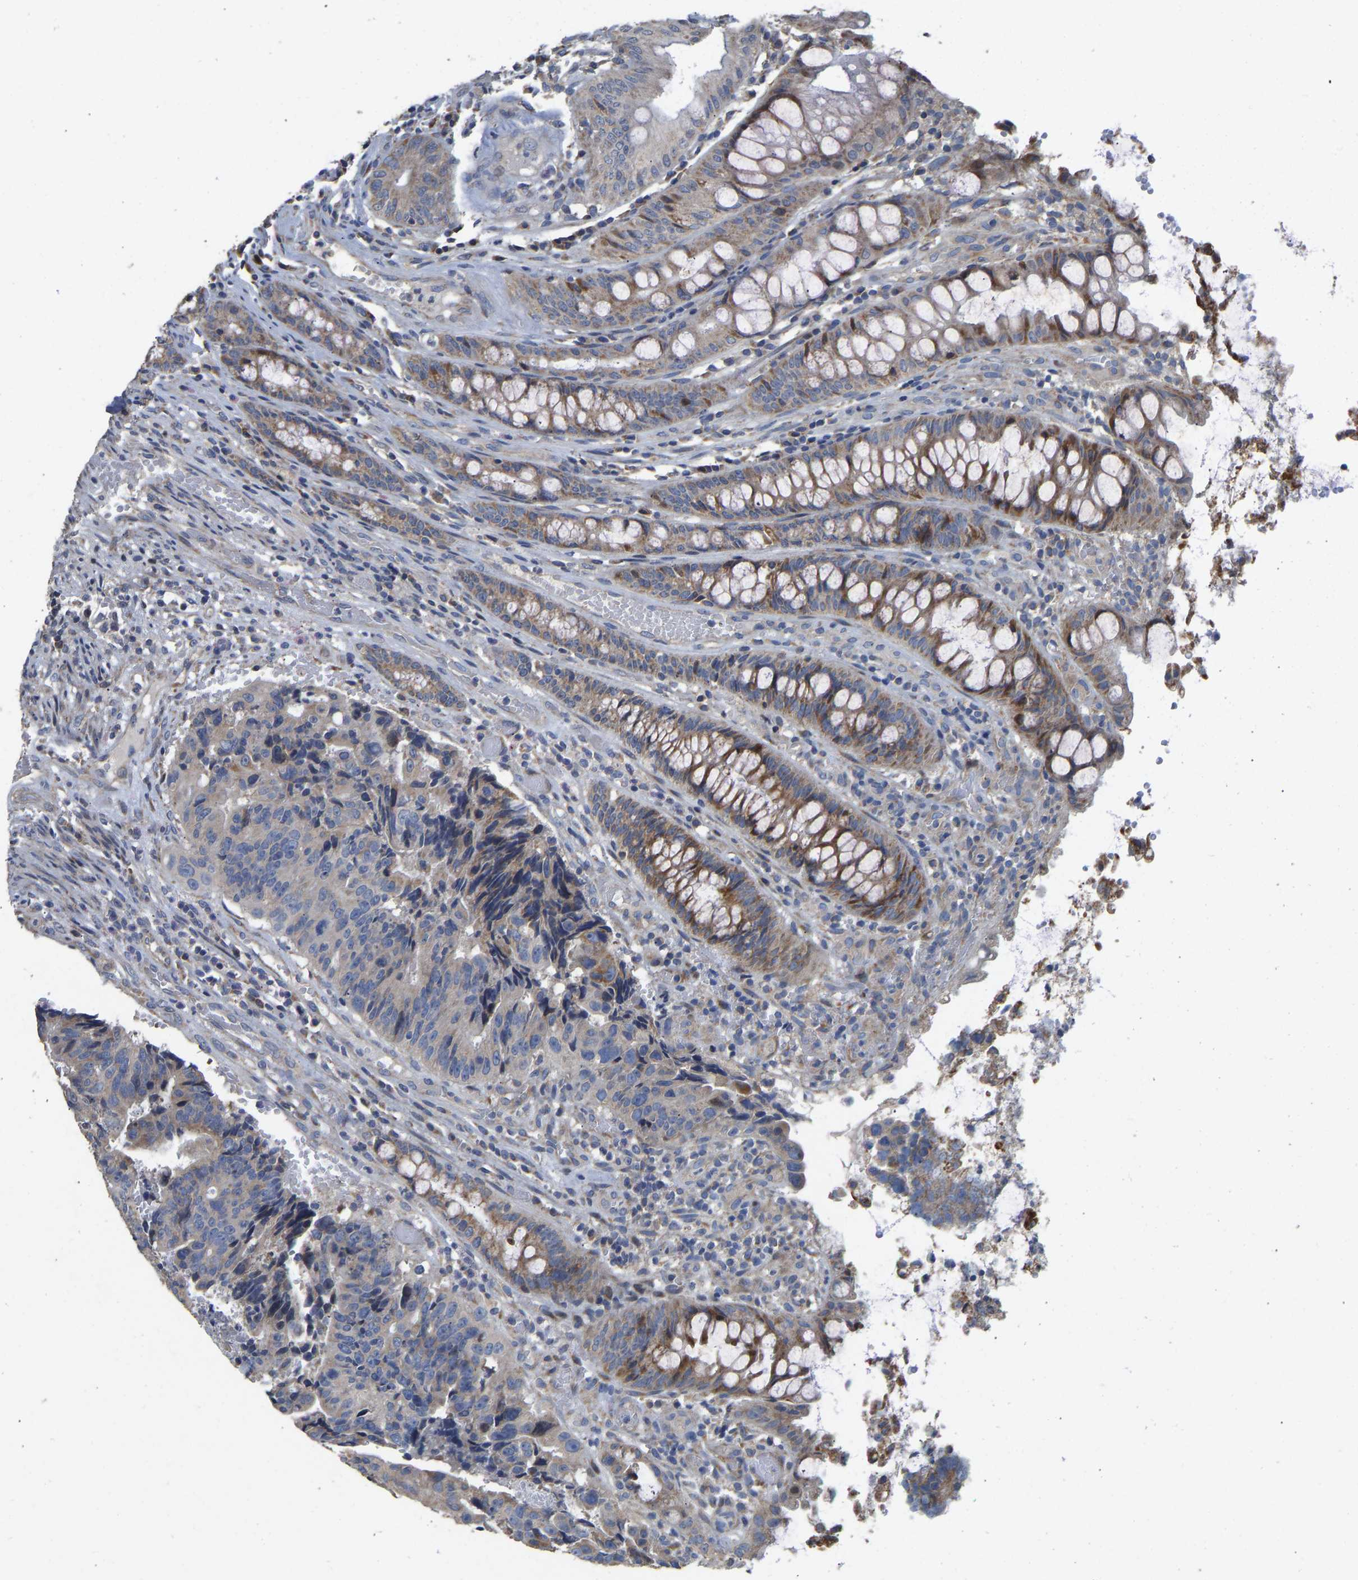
{"staining": {"intensity": "moderate", "quantity": "<25%", "location": "cytoplasmic/membranous"}, "tissue": "colorectal cancer", "cell_type": "Tumor cells", "image_type": "cancer", "snomed": [{"axis": "morphology", "description": "Adenocarcinoma, NOS"}, {"axis": "topography", "description": "Colon"}], "caption": "Moderate cytoplasmic/membranous positivity is identified in approximately <25% of tumor cells in adenocarcinoma (colorectal).", "gene": "TMEM150A", "patient": {"sex": "female", "age": 57}}